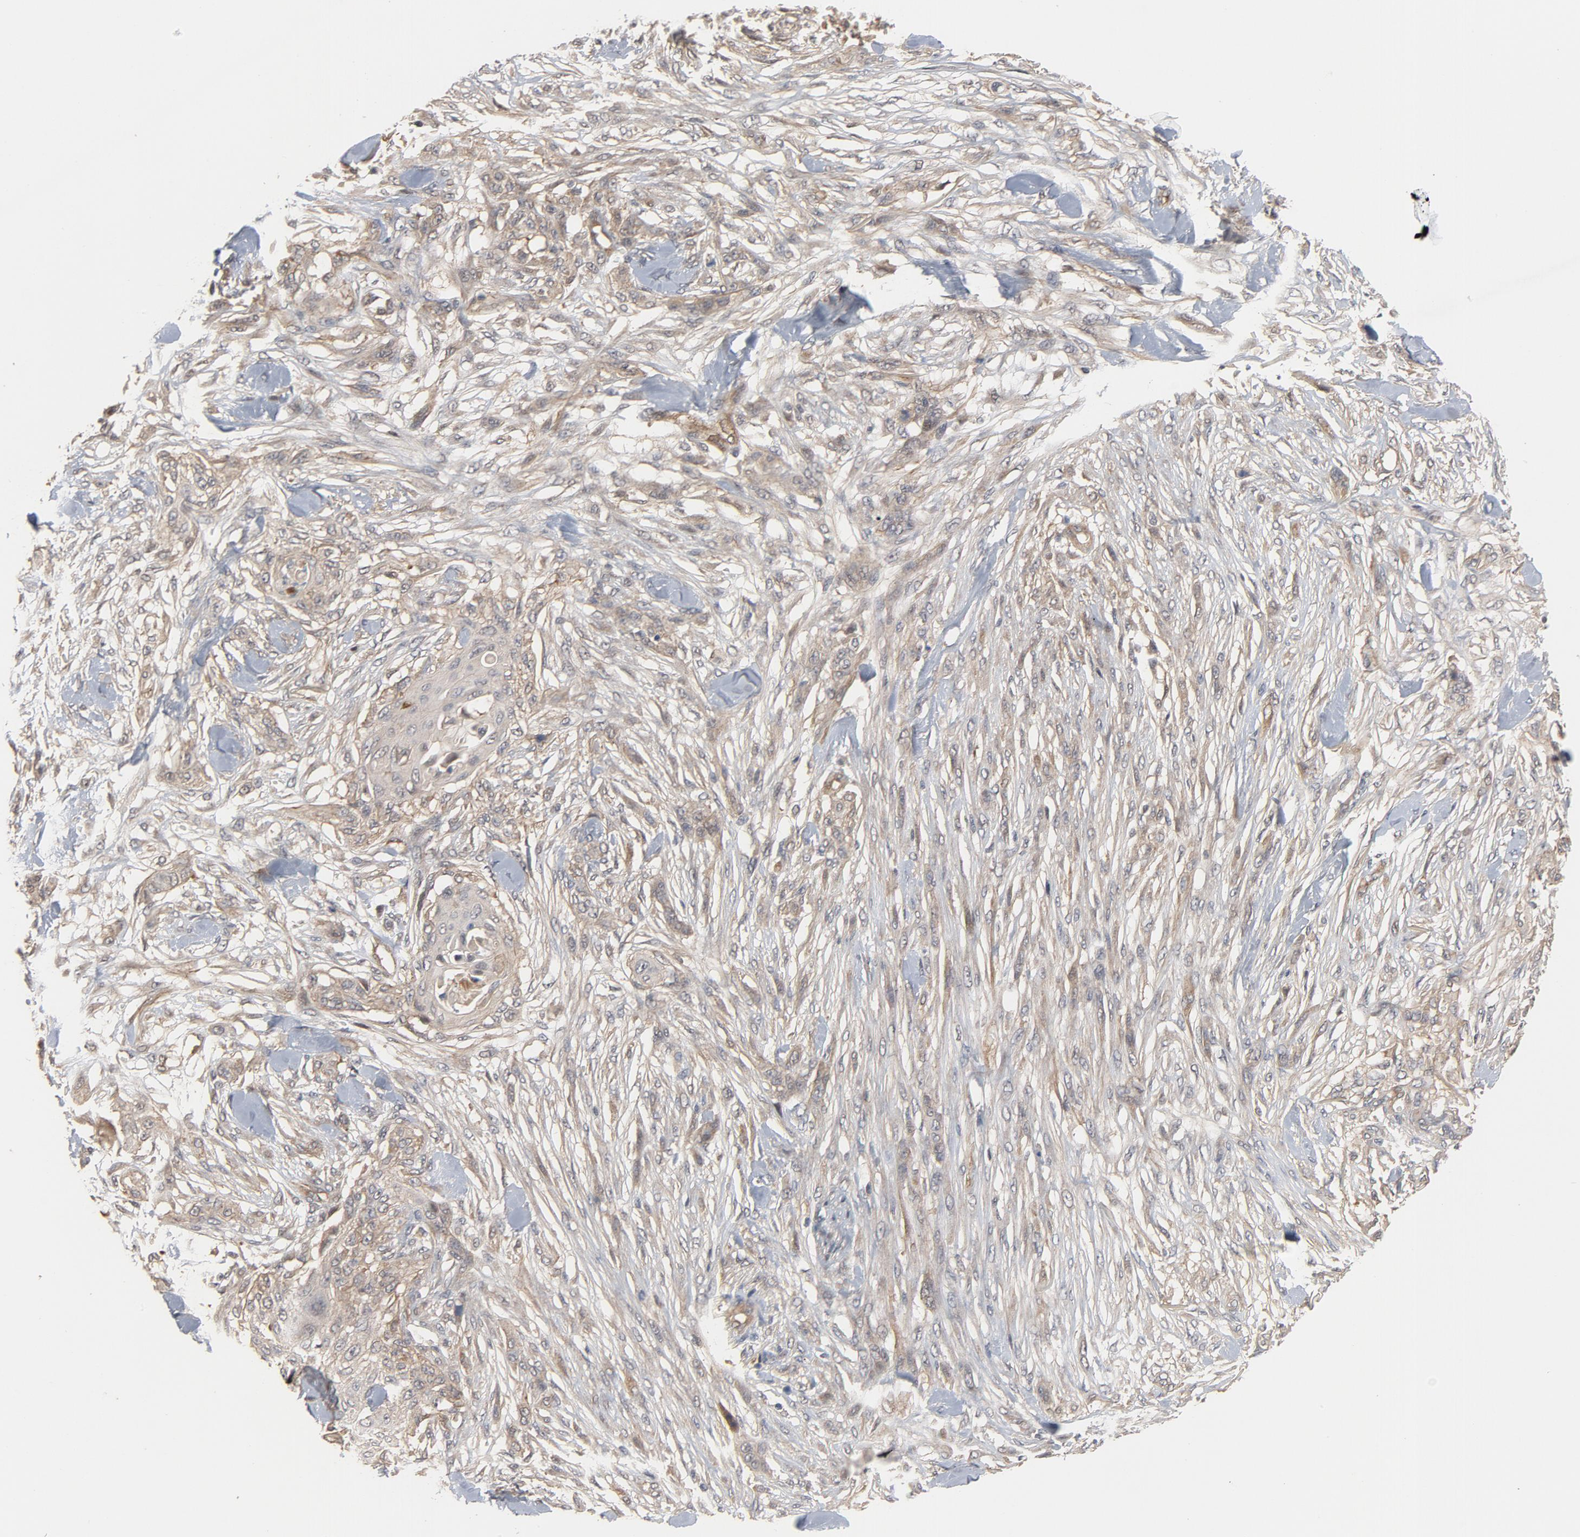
{"staining": {"intensity": "weak", "quantity": "<25%", "location": "cytoplasmic/membranous"}, "tissue": "skin cancer", "cell_type": "Tumor cells", "image_type": "cancer", "snomed": [{"axis": "morphology", "description": "Normal tissue, NOS"}, {"axis": "morphology", "description": "Squamous cell carcinoma, NOS"}, {"axis": "topography", "description": "Skin"}], "caption": "This is a histopathology image of immunohistochemistry (IHC) staining of skin squamous cell carcinoma, which shows no staining in tumor cells.", "gene": "PITPNM2", "patient": {"sex": "female", "age": 59}}